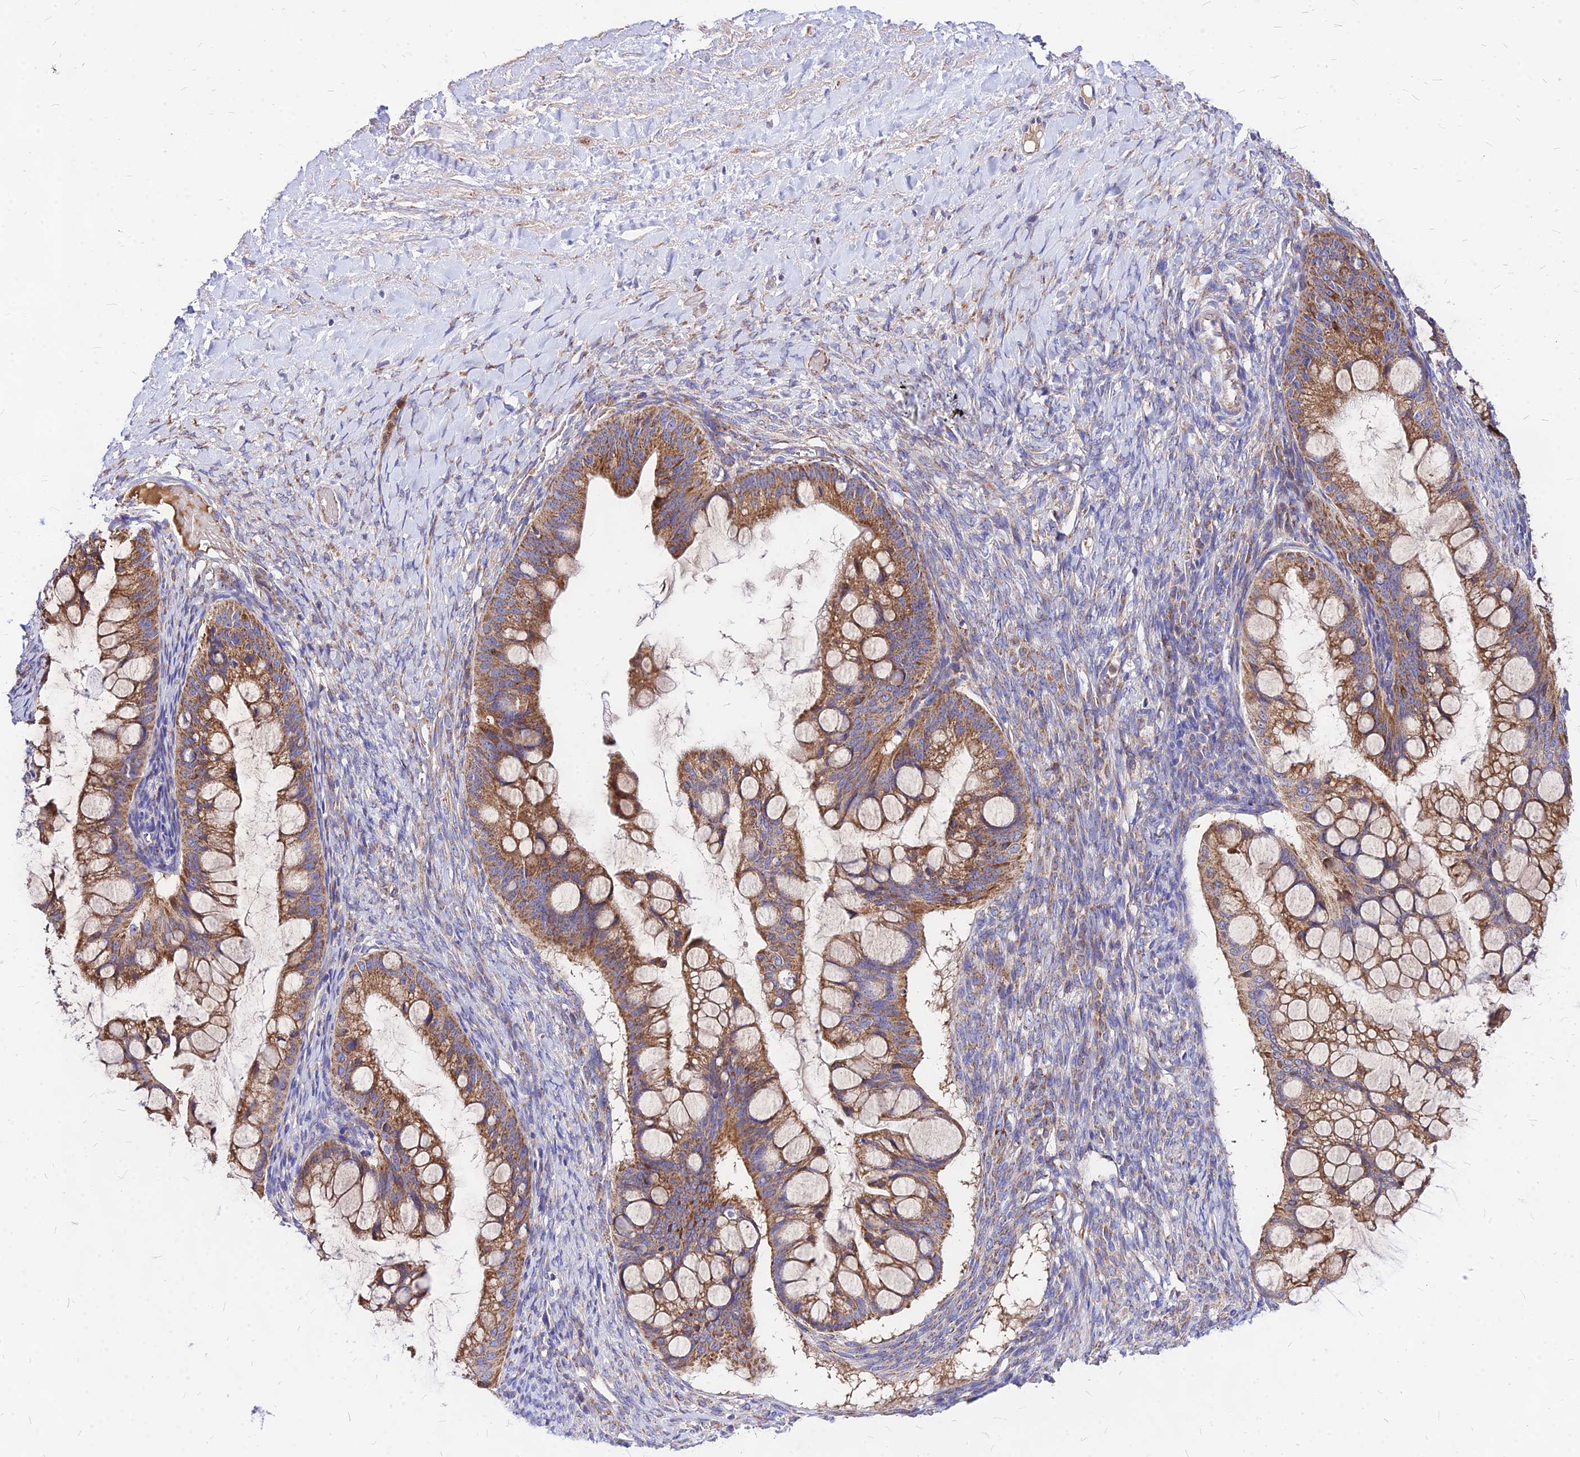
{"staining": {"intensity": "moderate", "quantity": ">75%", "location": "cytoplasmic/membranous"}, "tissue": "ovarian cancer", "cell_type": "Tumor cells", "image_type": "cancer", "snomed": [{"axis": "morphology", "description": "Cystadenocarcinoma, mucinous, NOS"}, {"axis": "topography", "description": "Ovary"}], "caption": "This is a micrograph of immunohistochemistry (IHC) staining of mucinous cystadenocarcinoma (ovarian), which shows moderate staining in the cytoplasmic/membranous of tumor cells.", "gene": "MRPL3", "patient": {"sex": "female", "age": 73}}